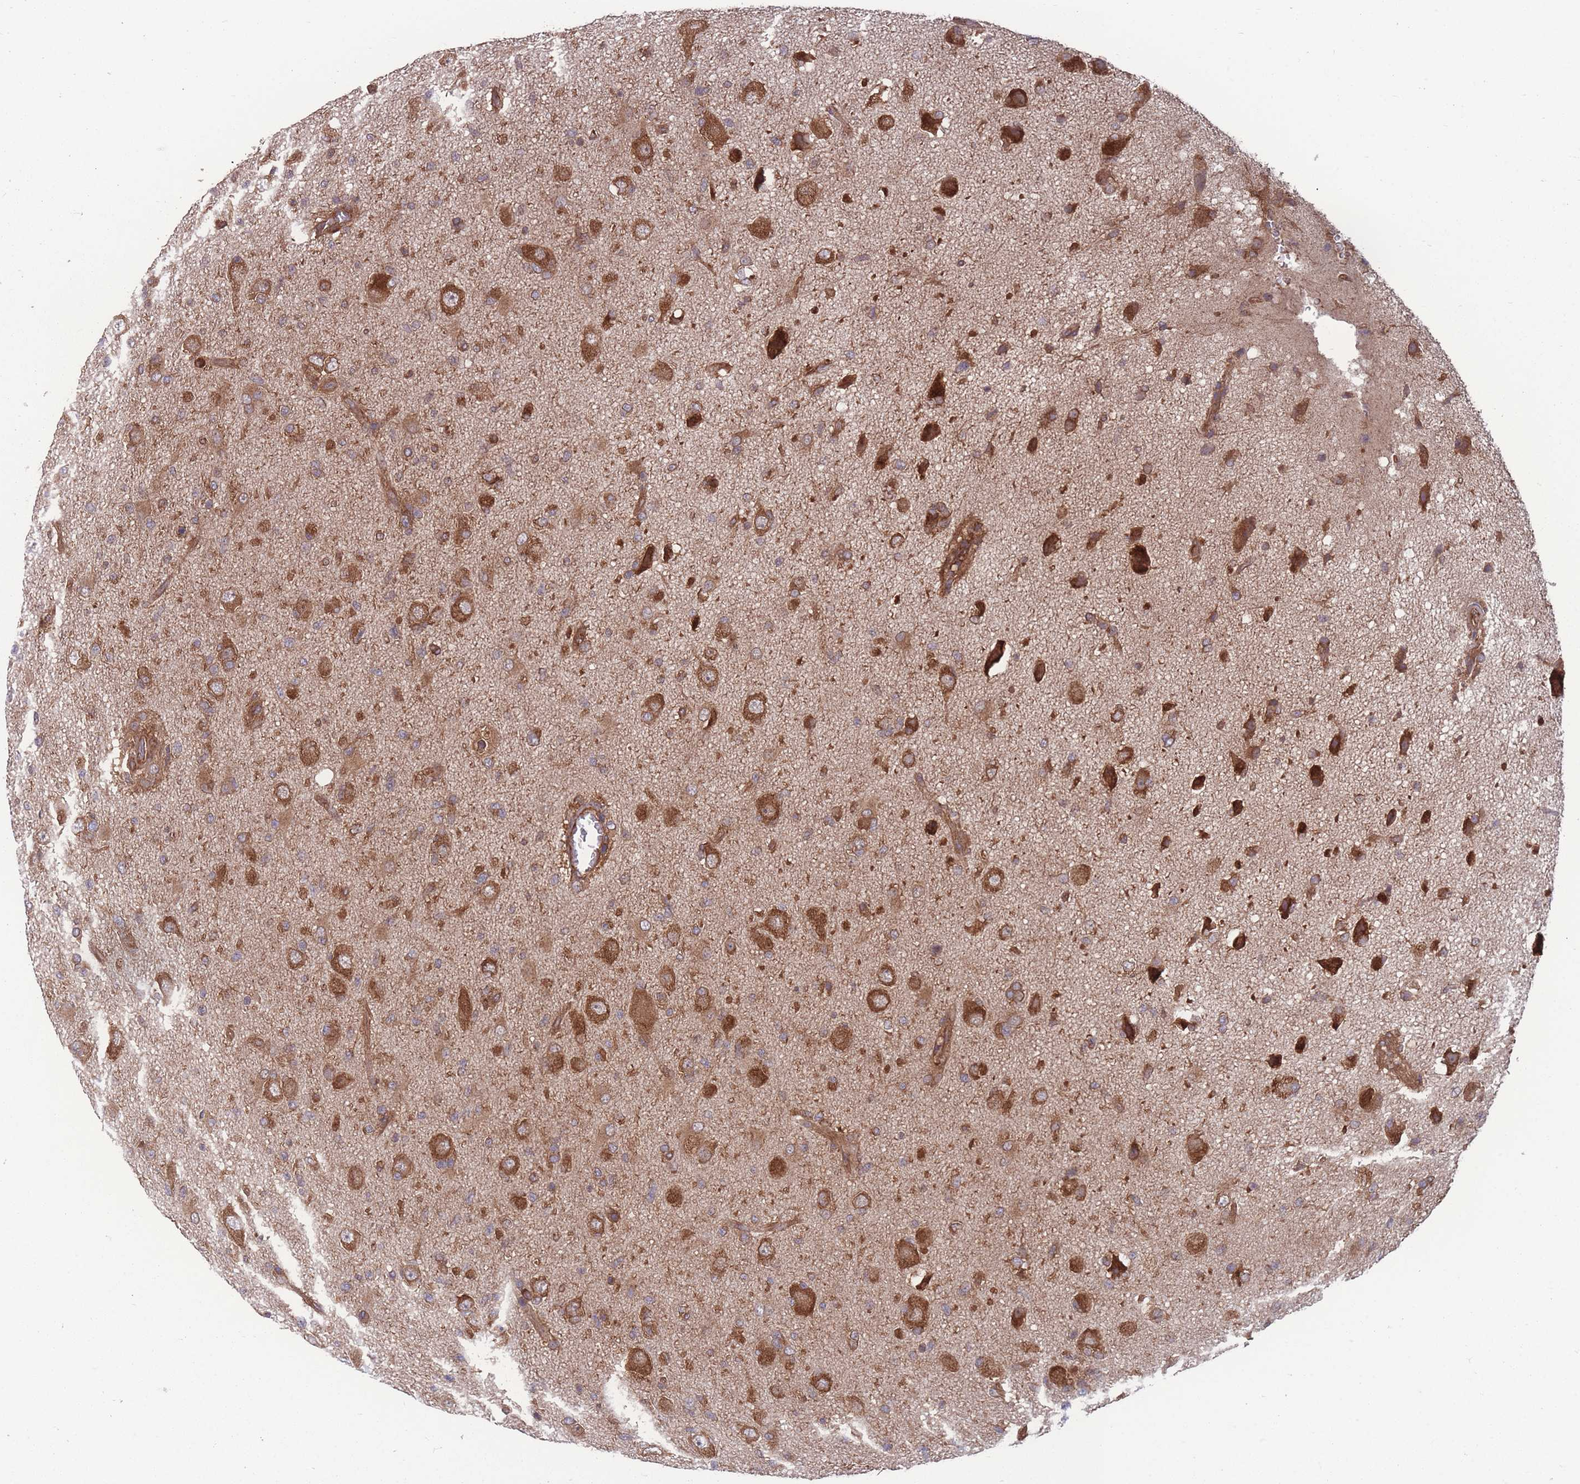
{"staining": {"intensity": "moderate", "quantity": ">75%", "location": "cytoplasmic/membranous"}, "tissue": "glioma", "cell_type": "Tumor cells", "image_type": "cancer", "snomed": [{"axis": "morphology", "description": "Glioma, malignant, High grade"}, {"axis": "topography", "description": "Brain"}], "caption": "High-grade glioma (malignant) stained with a protein marker demonstrates moderate staining in tumor cells.", "gene": "ZPR1", "patient": {"sex": "female", "age": 57}}